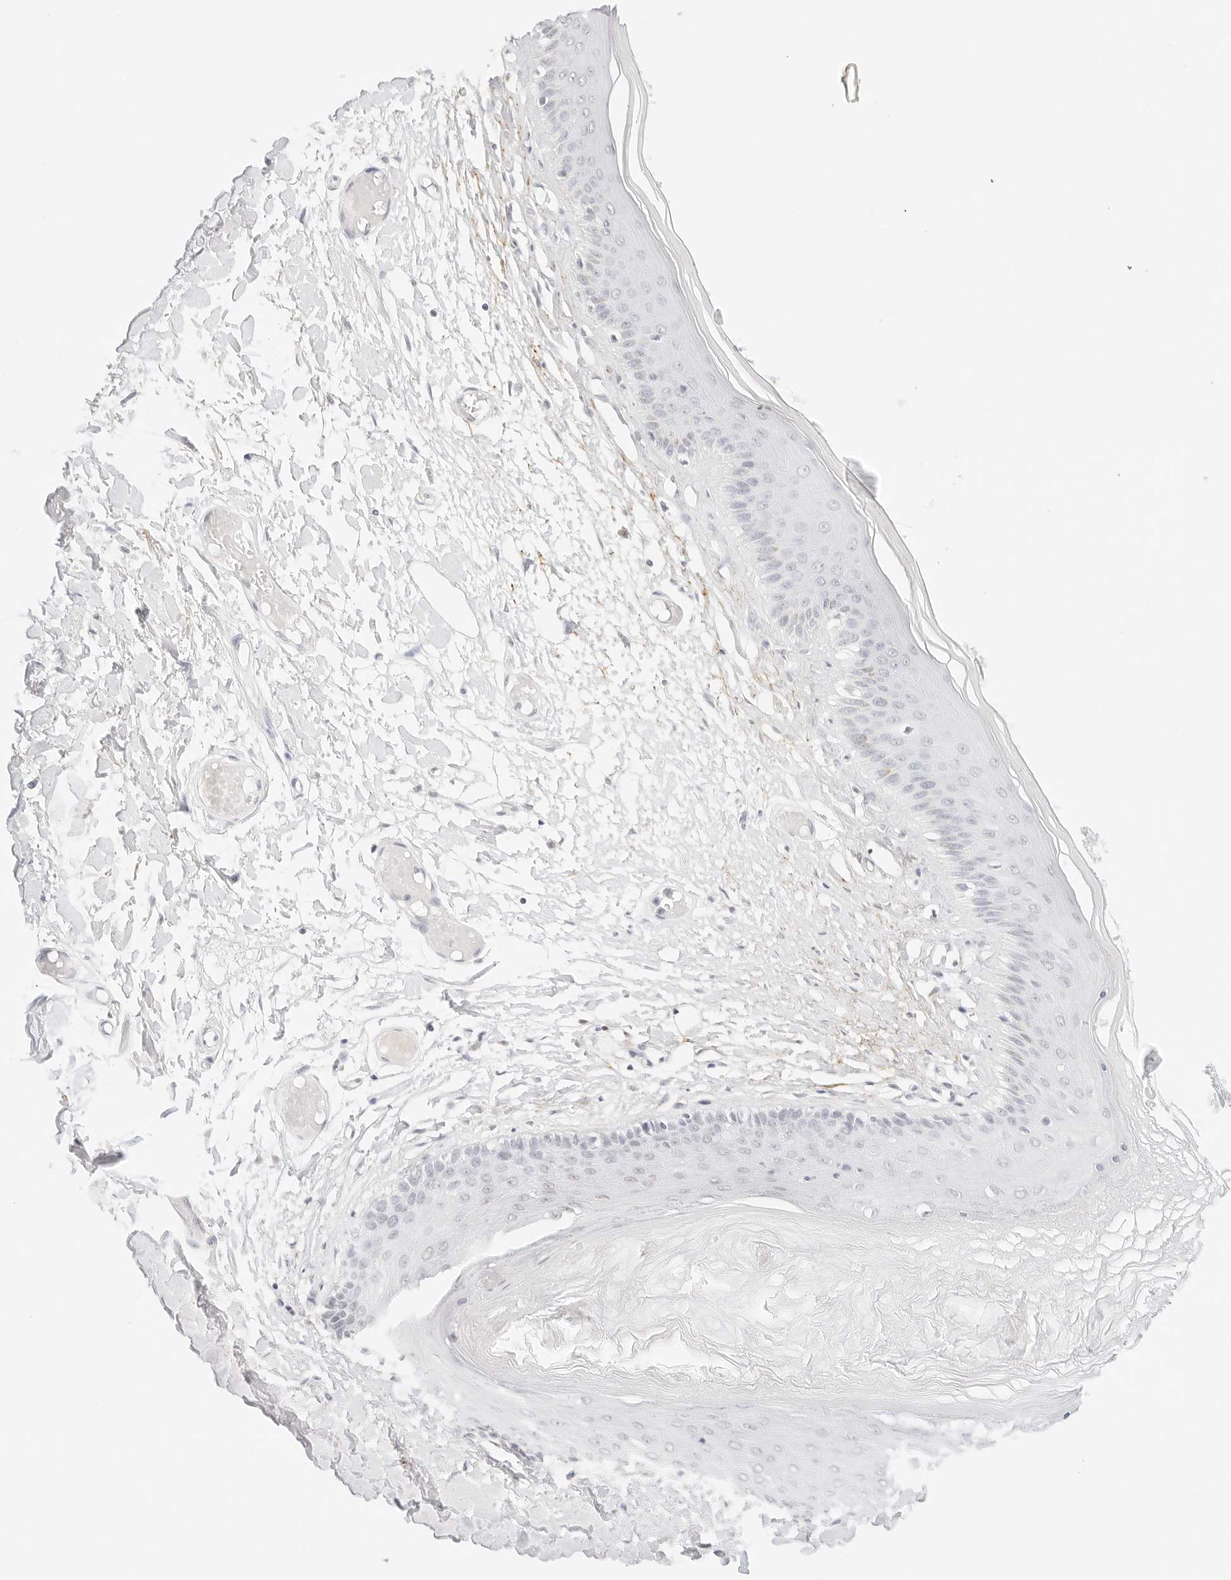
{"staining": {"intensity": "moderate", "quantity": "<25%", "location": "cytoplasmic/membranous"}, "tissue": "skin", "cell_type": "Epidermal cells", "image_type": "normal", "snomed": [{"axis": "morphology", "description": "Normal tissue, NOS"}, {"axis": "topography", "description": "Vulva"}], "caption": "Immunohistochemical staining of benign human skin displays <25% levels of moderate cytoplasmic/membranous protein expression in approximately <25% of epidermal cells. Using DAB (3,3'-diaminobenzidine) (brown) and hematoxylin (blue) stains, captured at high magnification using brightfield microscopy.", "gene": "FBLN5", "patient": {"sex": "female", "age": 73}}